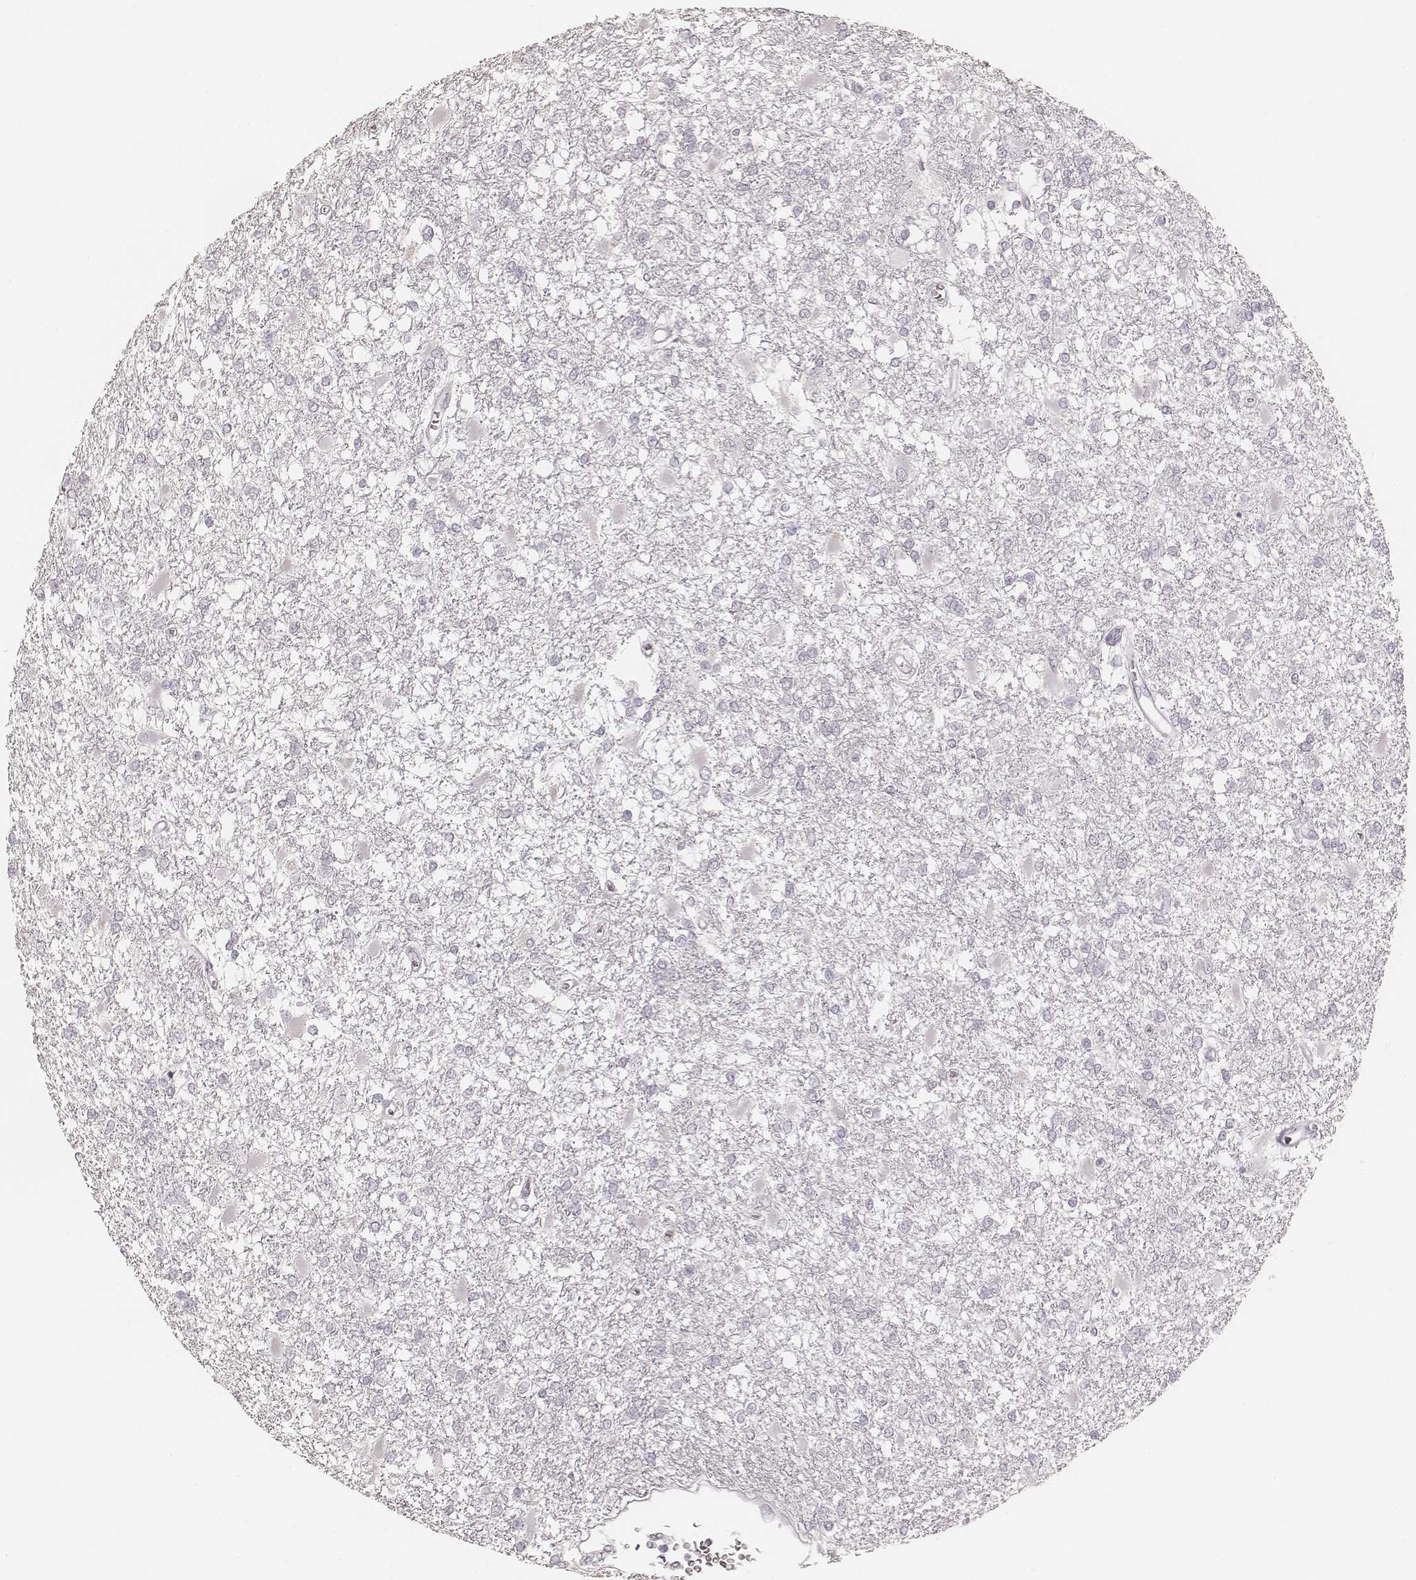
{"staining": {"intensity": "negative", "quantity": "none", "location": "none"}, "tissue": "glioma", "cell_type": "Tumor cells", "image_type": "cancer", "snomed": [{"axis": "morphology", "description": "Glioma, malignant, High grade"}, {"axis": "topography", "description": "Cerebral cortex"}], "caption": "Tumor cells show no significant staining in malignant glioma (high-grade). The staining was performed using DAB (3,3'-diaminobenzidine) to visualize the protein expression in brown, while the nuclei were stained in blue with hematoxylin (Magnification: 20x).", "gene": "TEX37", "patient": {"sex": "male", "age": 79}}